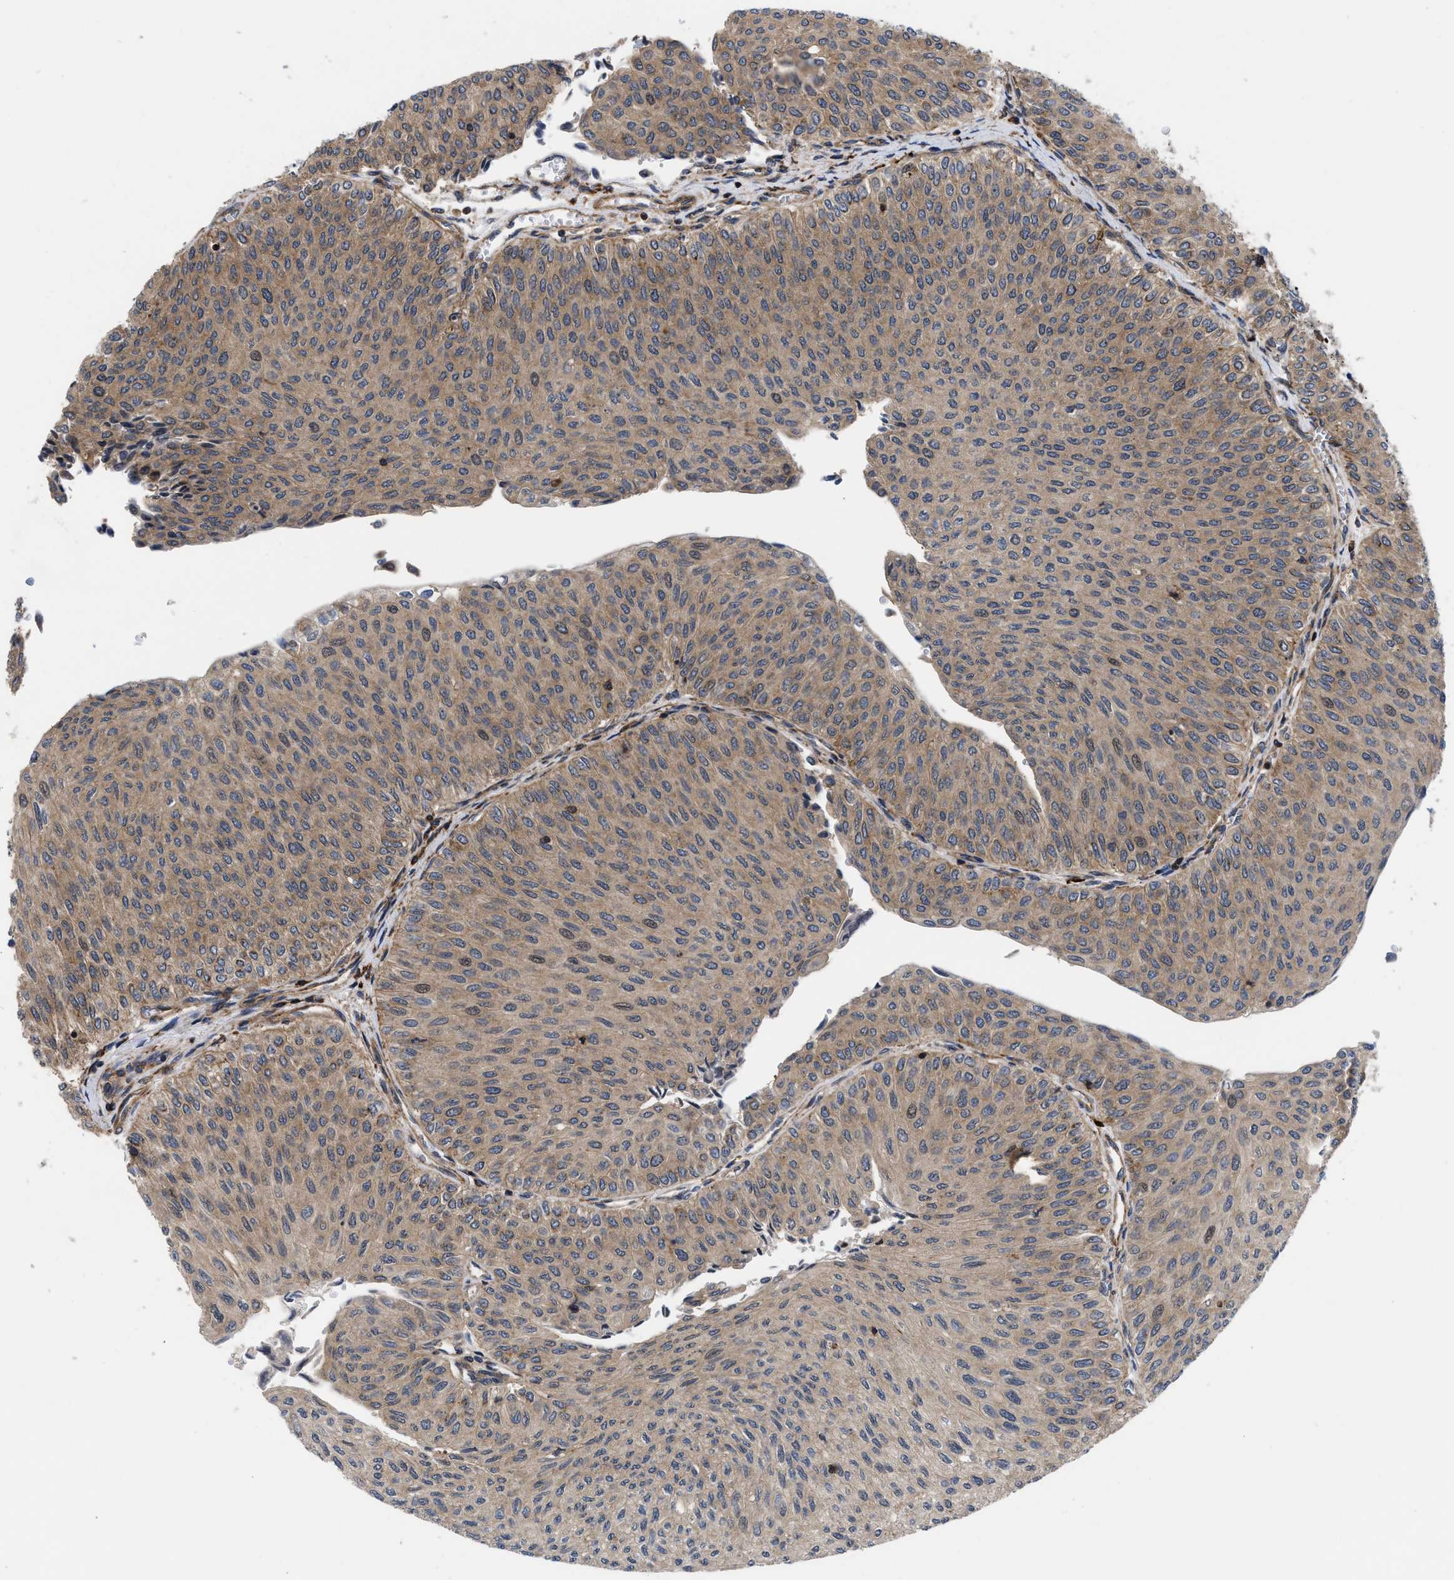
{"staining": {"intensity": "moderate", "quantity": "25%-75%", "location": "cytoplasmic/membranous"}, "tissue": "urothelial cancer", "cell_type": "Tumor cells", "image_type": "cancer", "snomed": [{"axis": "morphology", "description": "Urothelial carcinoma, Low grade"}, {"axis": "topography", "description": "Urinary bladder"}], "caption": "Moderate cytoplasmic/membranous expression for a protein is identified in approximately 25%-75% of tumor cells of urothelial cancer using immunohistochemistry.", "gene": "SPAST", "patient": {"sex": "male", "age": 78}}